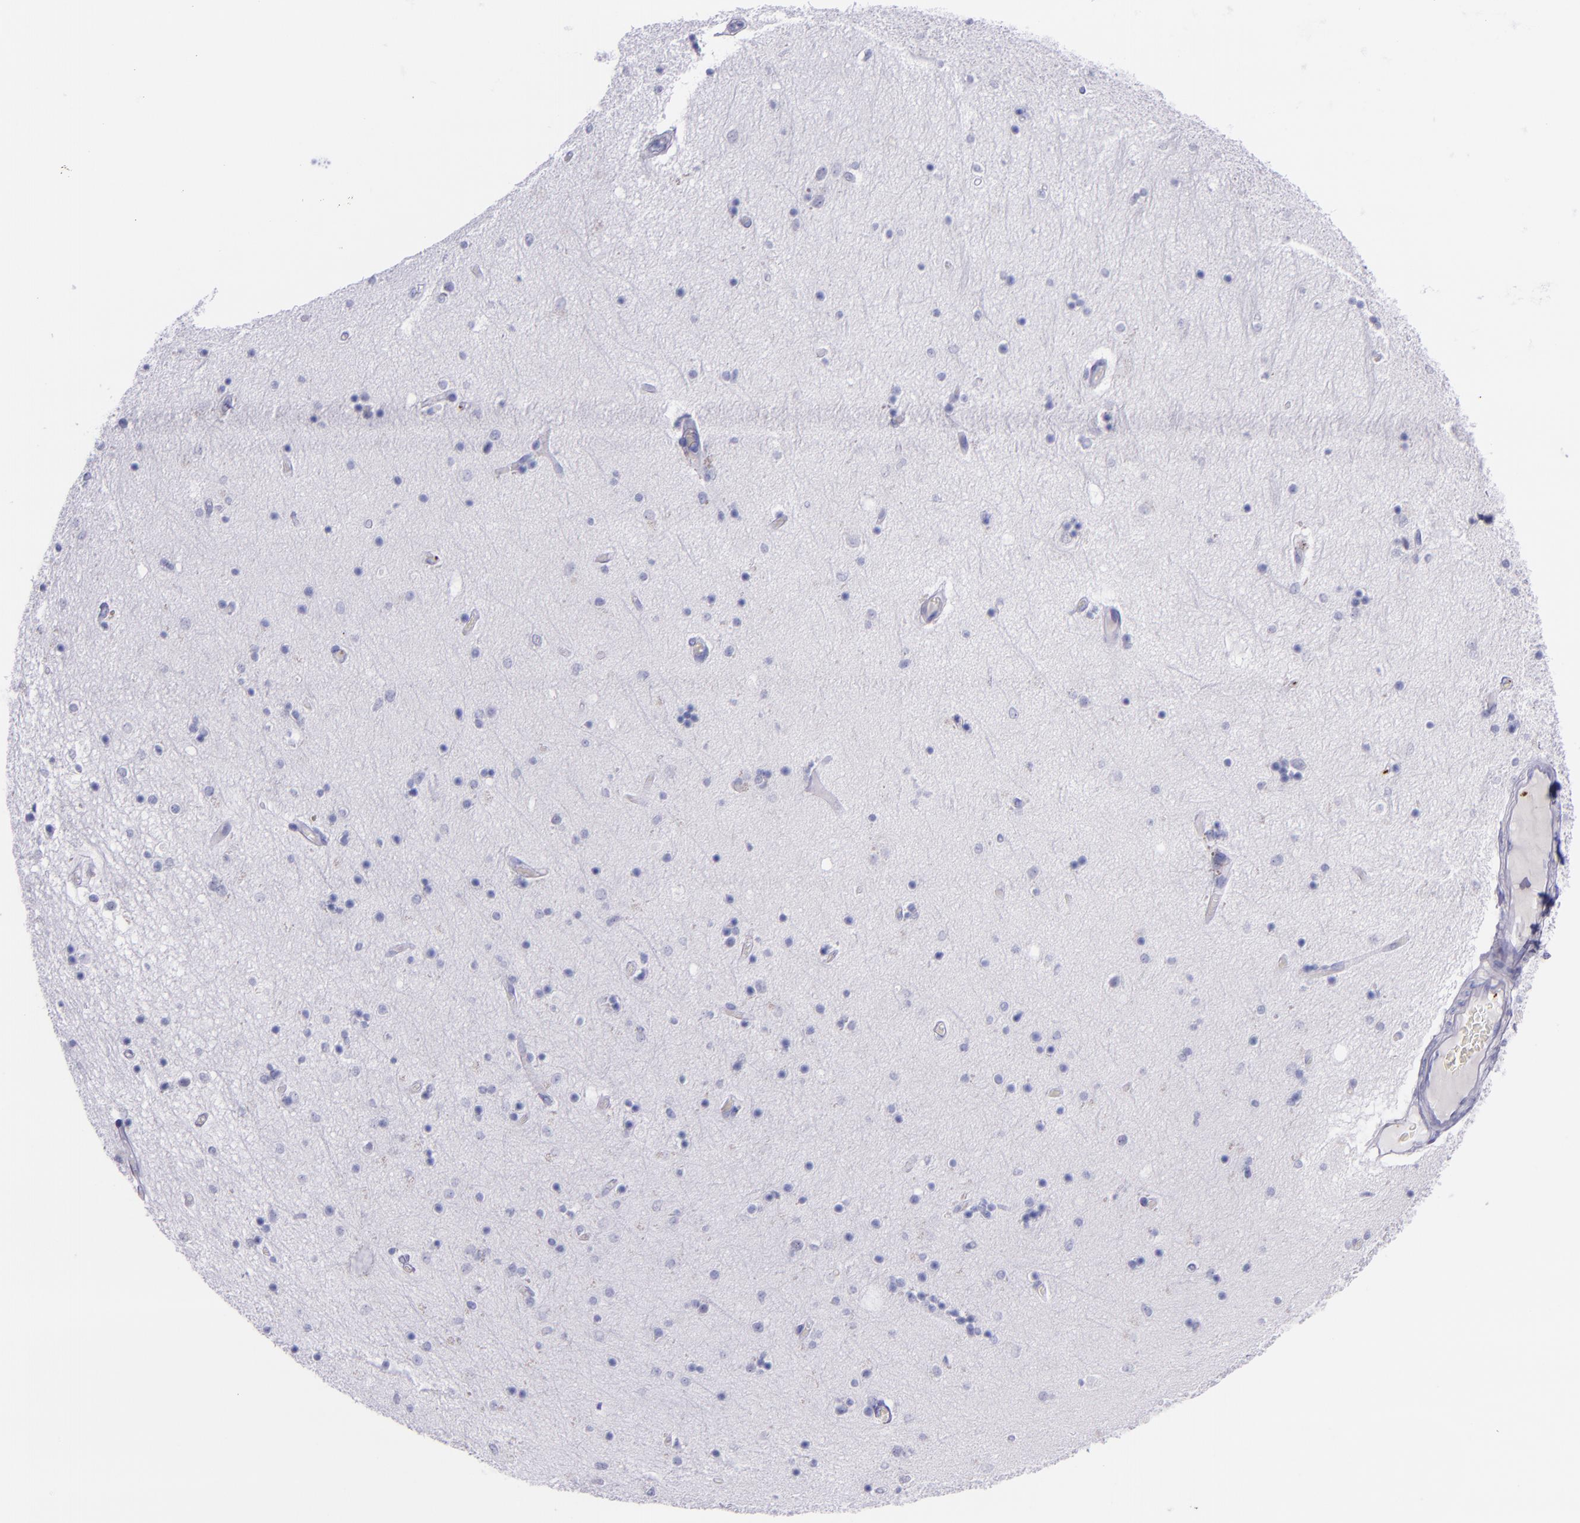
{"staining": {"intensity": "negative", "quantity": "none", "location": "none"}, "tissue": "hippocampus", "cell_type": "Glial cells", "image_type": "normal", "snomed": [{"axis": "morphology", "description": "Normal tissue, NOS"}, {"axis": "topography", "description": "Hippocampus"}], "caption": "The image reveals no significant positivity in glial cells of hippocampus.", "gene": "SELE", "patient": {"sex": "female", "age": 54}}